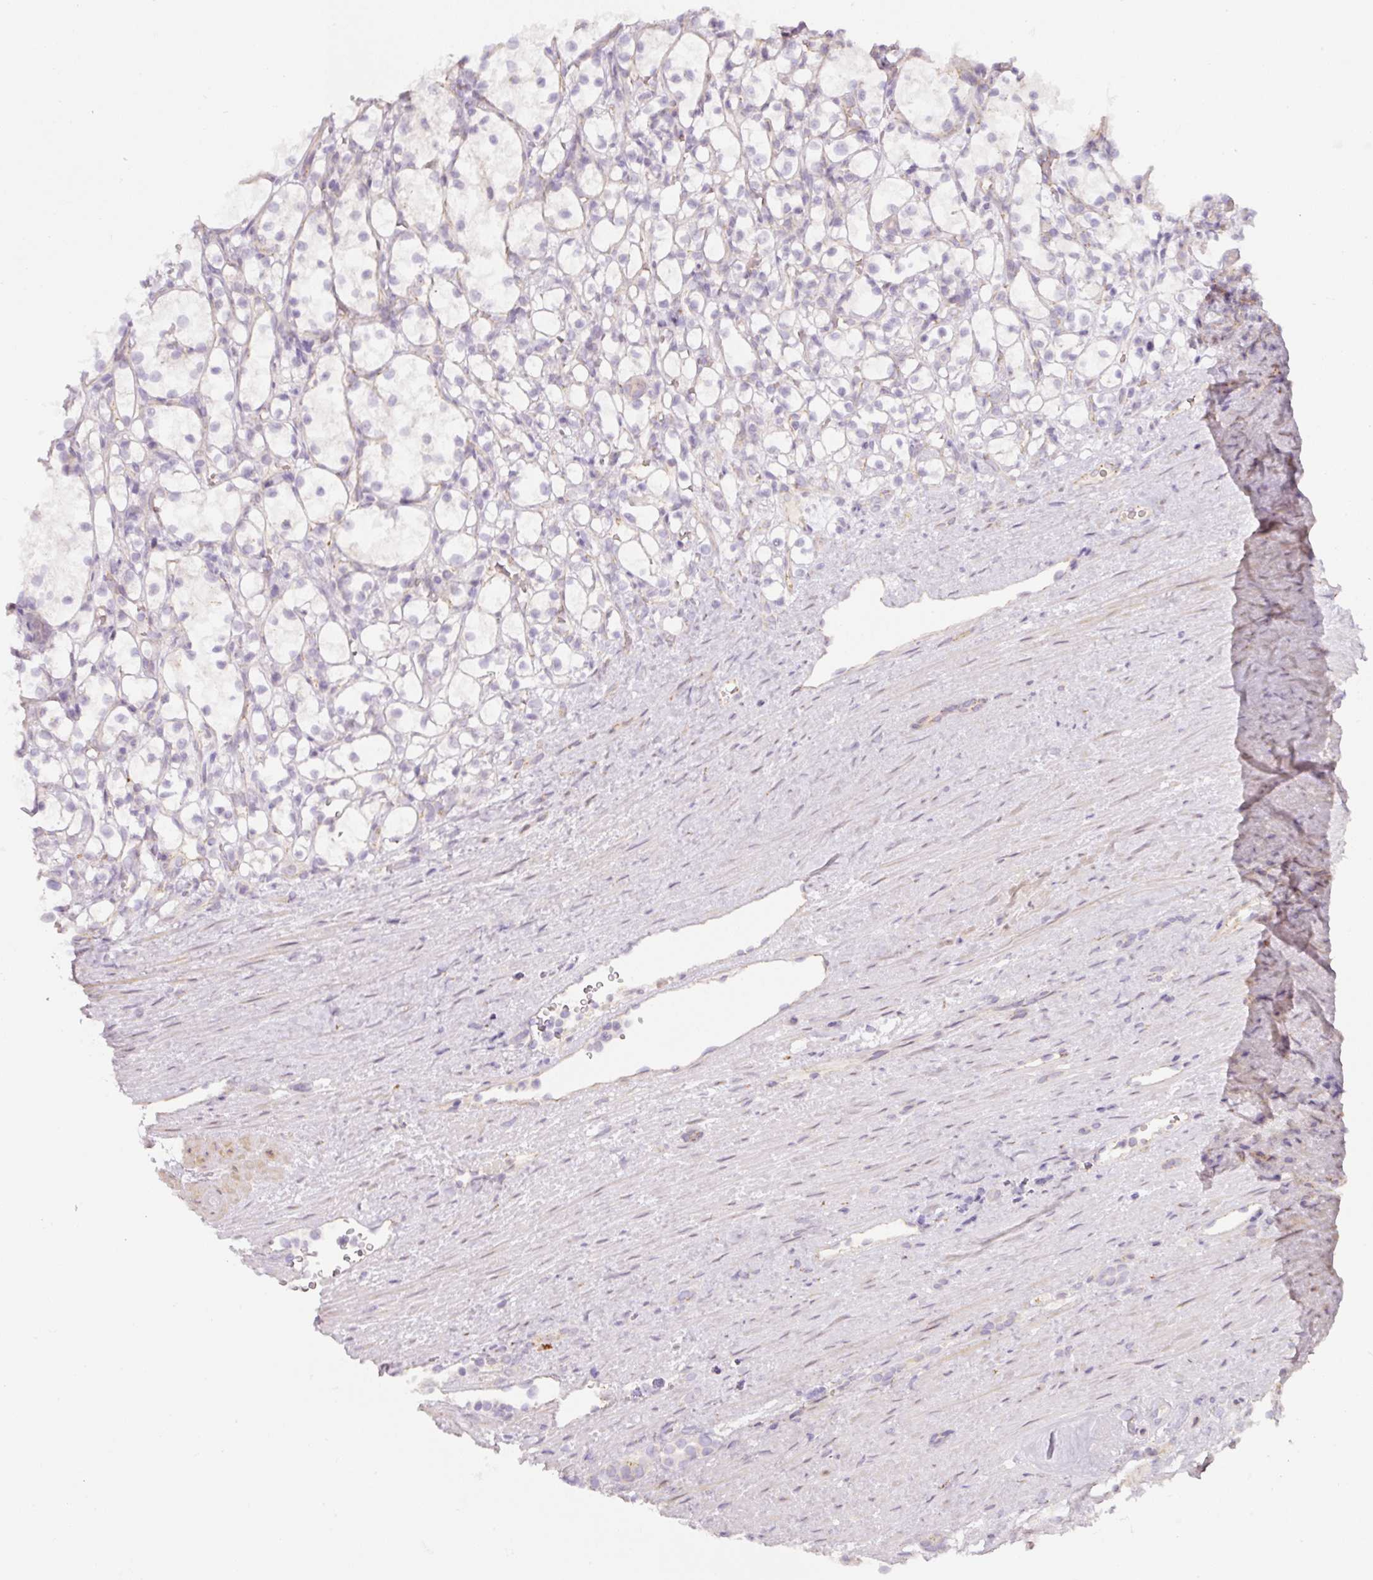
{"staining": {"intensity": "negative", "quantity": "none", "location": "none"}, "tissue": "renal cancer", "cell_type": "Tumor cells", "image_type": "cancer", "snomed": [{"axis": "morphology", "description": "Adenocarcinoma, NOS"}, {"axis": "topography", "description": "Kidney"}], "caption": "Adenocarcinoma (renal) was stained to show a protein in brown. There is no significant staining in tumor cells. The staining was performed using DAB to visualize the protein expression in brown, while the nuclei were stained in blue with hematoxylin (Magnification: 20x).", "gene": "NBPF11", "patient": {"sex": "female", "age": 69}}